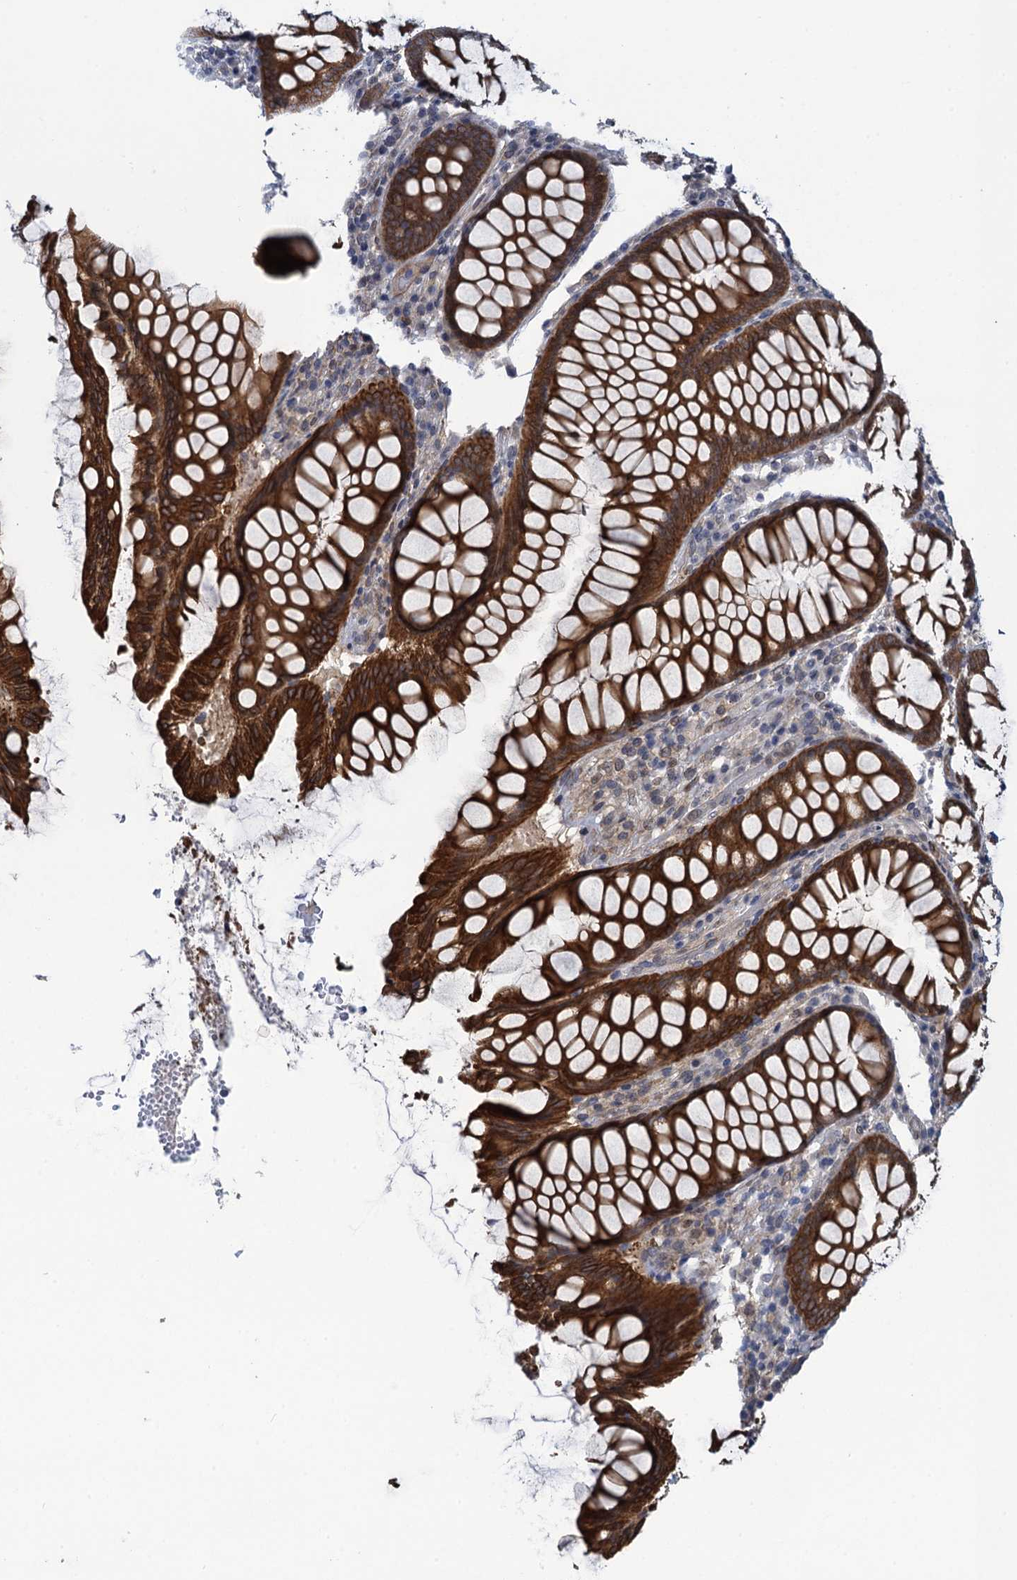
{"staining": {"intensity": "moderate", "quantity": ">75%", "location": "cytoplasmic/membranous"}, "tissue": "colon", "cell_type": "Endothelial cells", "image_type": "normal", "snomed": [{"axis": "morphology", "description": "Normal tissue, NOS"}, {"axis": "topography", "description": "Colon"}], "caption": "The micrograph displays immunohistochemical staining of normal colon. There is moderate cytoplasmic/membranous staining is identified in about >75% of endothelial cells.", "gene": "EVX2", "patient": {"sex": "female", "age": 79}}